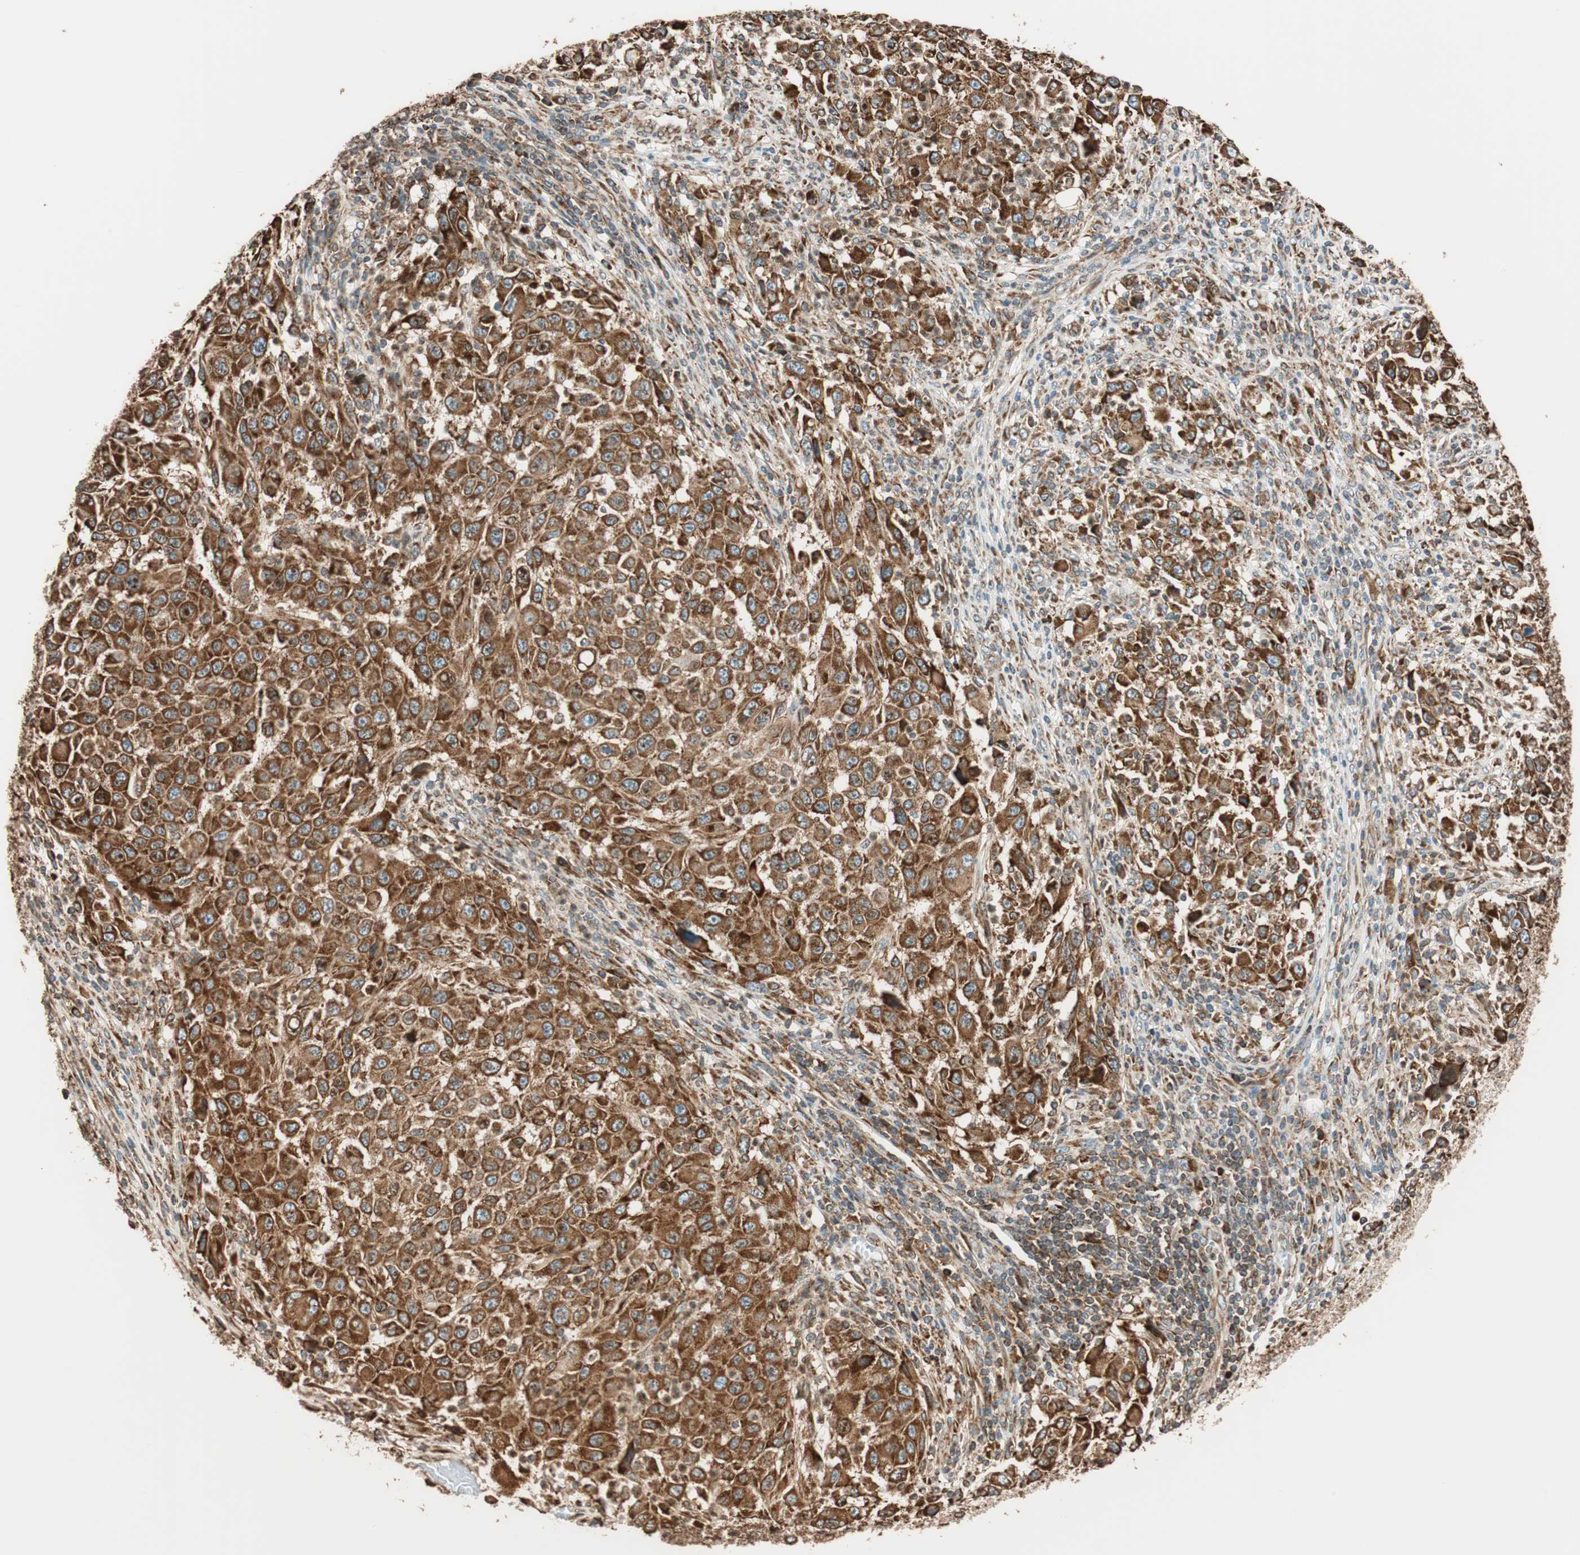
{"staining": {"intensity": "strong", "quantity": ">75%", "location": "cytoplasmic/membranous"}, "tissue": "melanoma", "cell_type": "Tumor cells", "image_type": "cancer", "snomed": [{"axis": "morphology", "description": "Malignant melanoma, Metastatic site"}, {"axis": "topography", "description": "Lymph node"}], "caption": "Approximately >75% of tumor cells in human melanoma display strong cytoplasmic/membranous protein positivity as visualized by brown immunohistochemical staining.", "gene": "PRKCSH", "patient": {"sex": "male", "age": 61}}